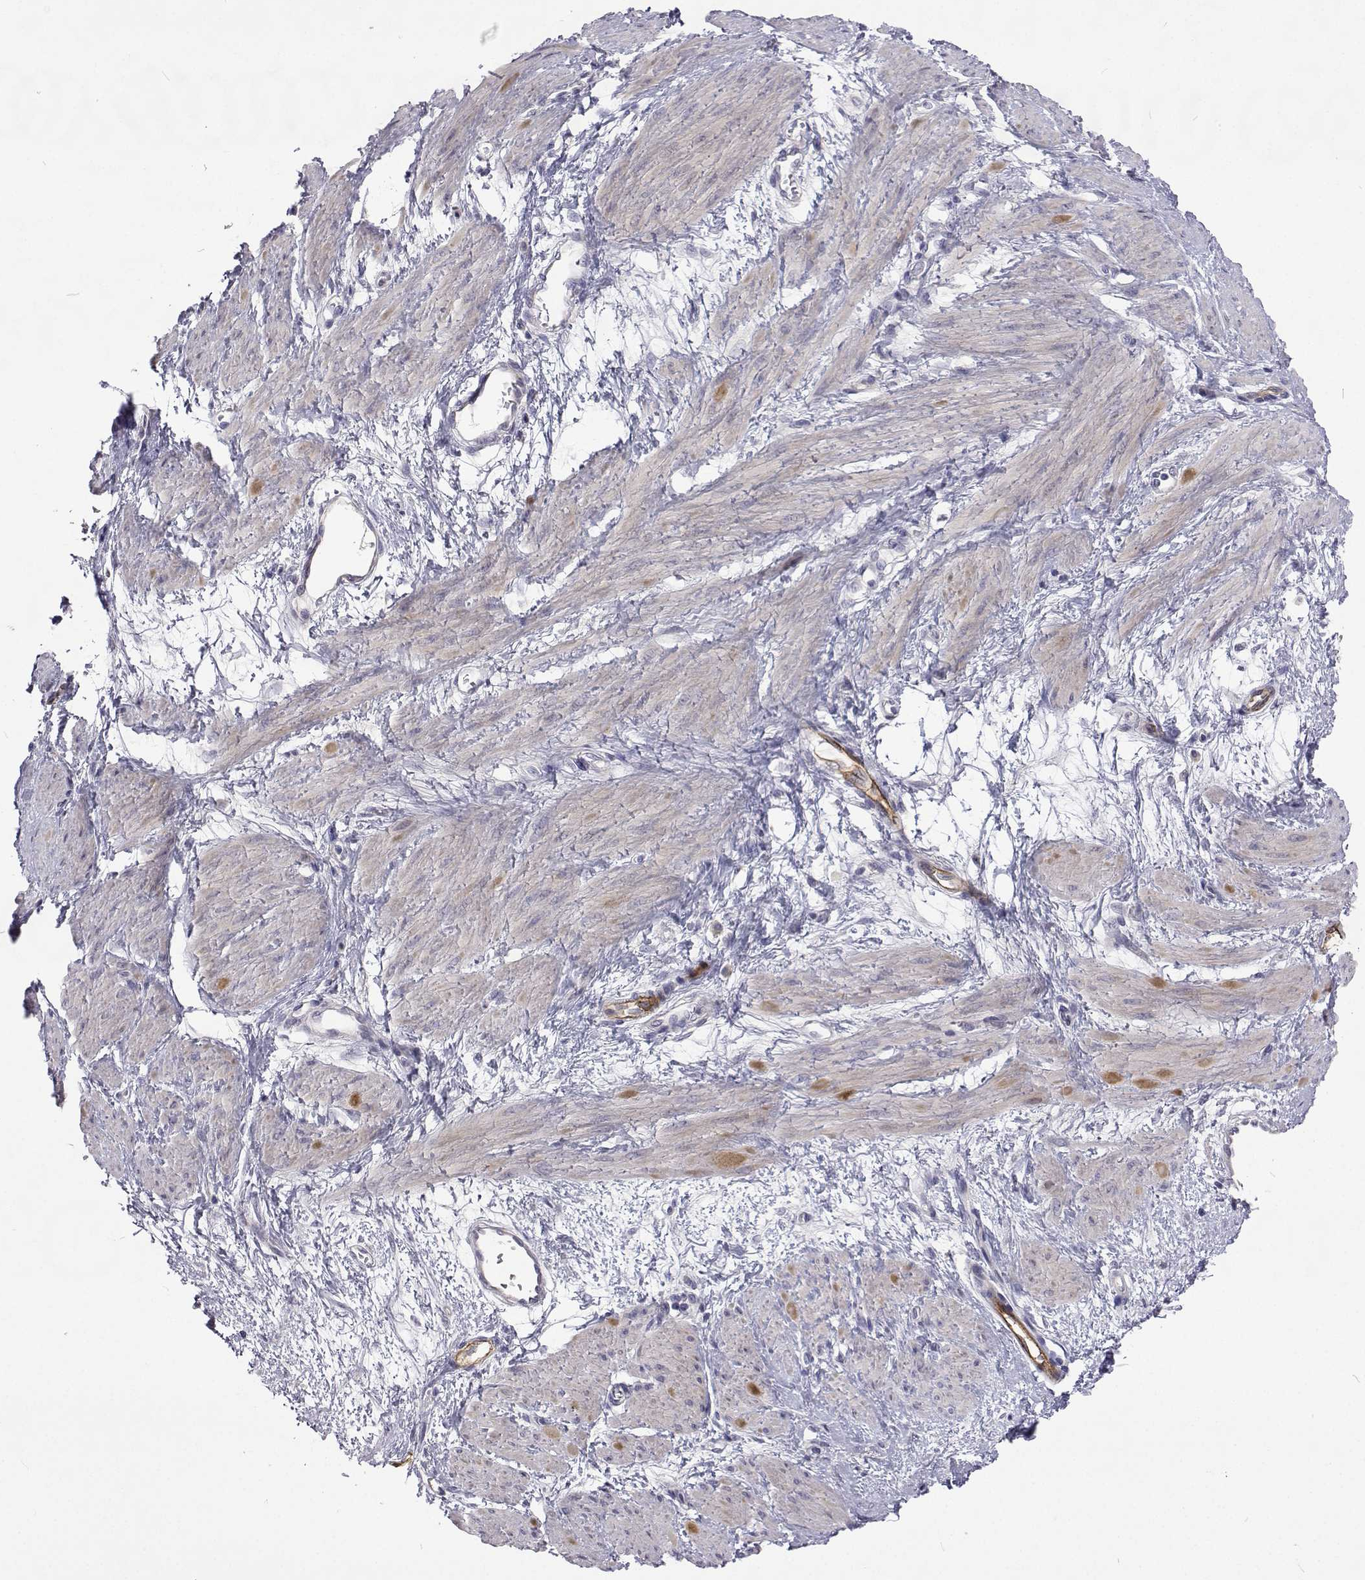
{"staining": {"intensity": "moderate", "quantity": "<25%", "location": "cytoplasmic/membranous"}, "tissue": "smooth muscle", "cell_type": "Smooth muscle cells", "image_type": "normal", "snomed": [{"axis": "morphology", "description": "Normal tissue, NOS"}, {"axis": "topography", "description": "Smooth muscle"}, {"axis": "topography", "description": "Uterus"}], "caption": "Immunohistochemistry of normal smooth muscle reveals low levels of moderate cytoplasmic/membranous expression in approximately <25% of smooth muscle cells. (DAB (3,3'-diaminobenzidine) = brown stain, brightfield microscopy at high magnification).", "gene": "NPR3", "patient": {"sex": "female", "age": 39}}